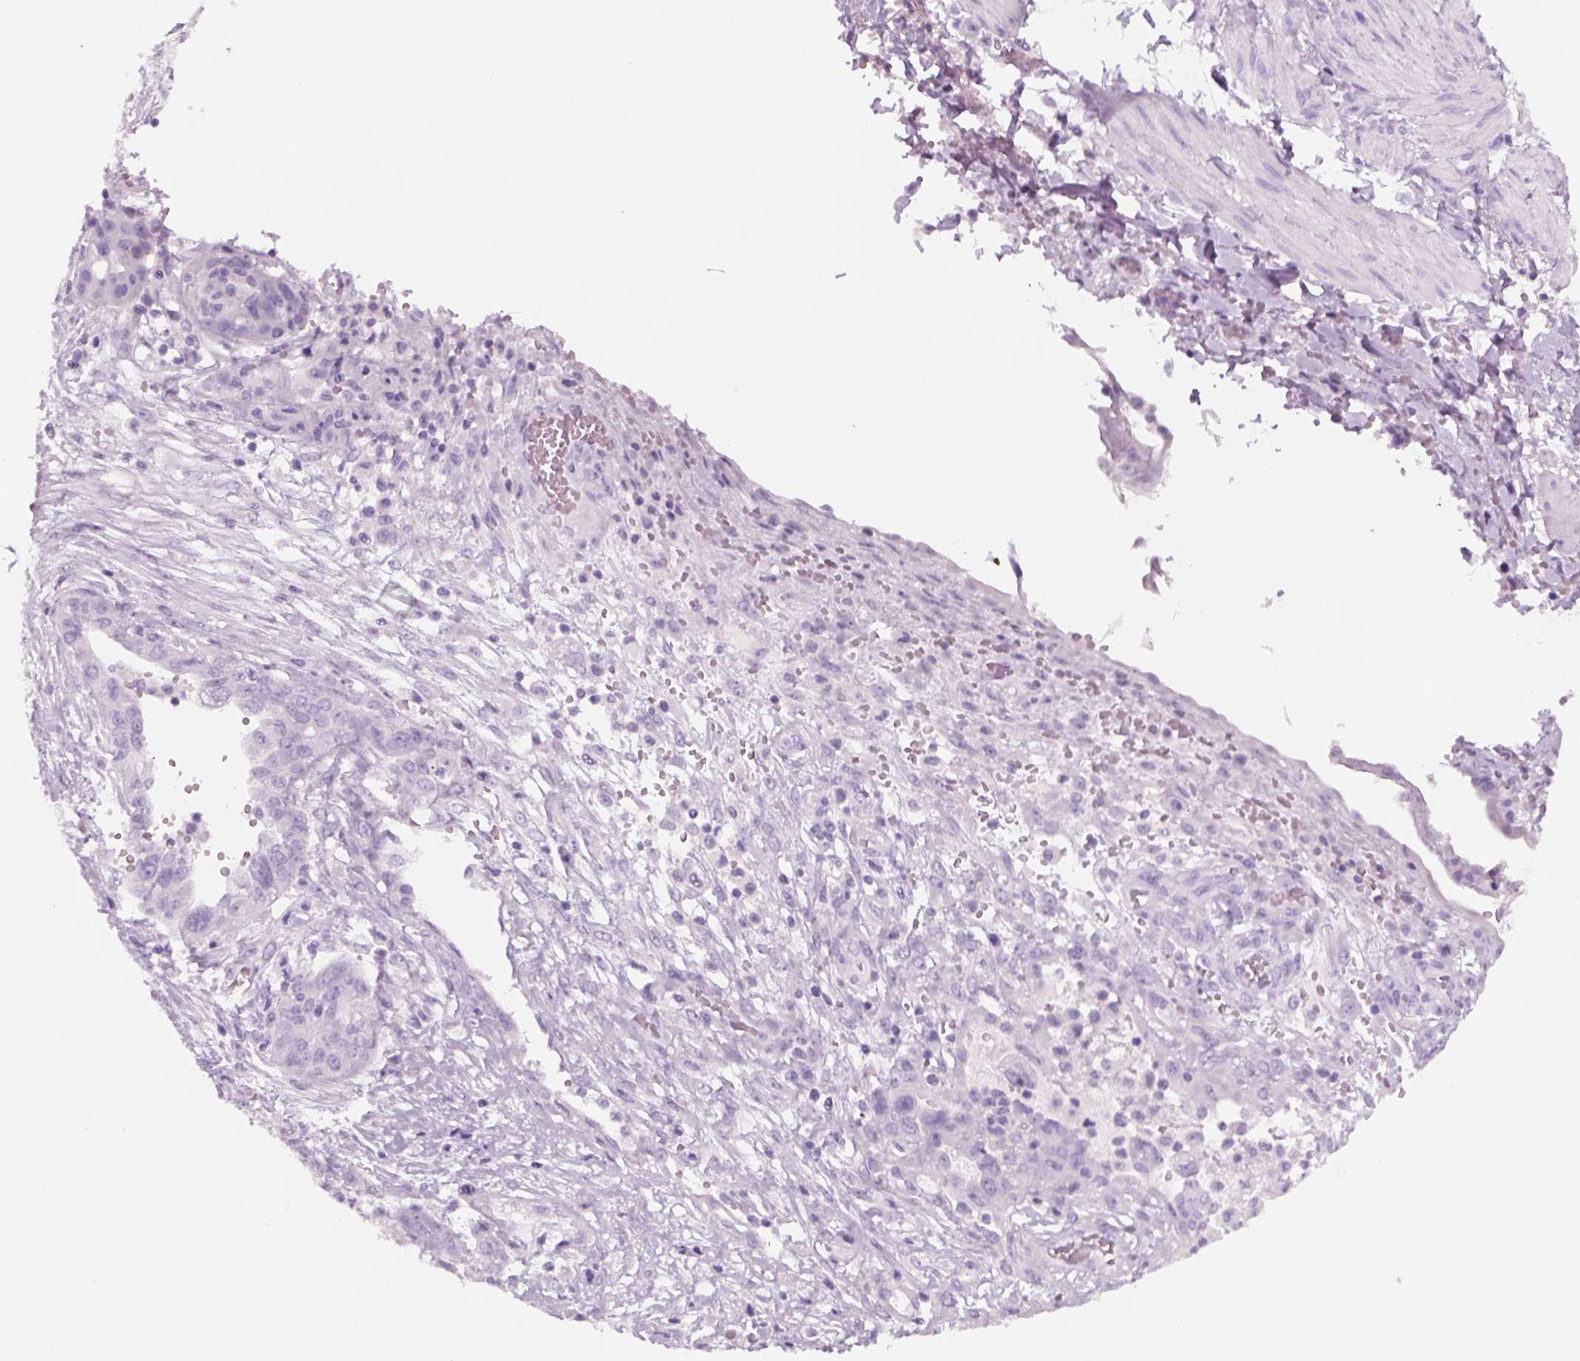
{"staining": {"intensity": "negative", "quantity": "none", "location": "none"}, "tissue": "ovarian cancer", "cell_type": "Tumor cells", "image_type": "cancer", "snomed": [{"axis": "morphology", "description": "Cystadenocarcinoma, serous, NOS"}, {"axis": "topography", "description": "Ovary"}], "caption": "A photomicrograph of ovarian cancer (serous cystadenocarcinoma) stained for a protein displays no brown staining in tumor cells. The staining was performed using DAB to visualize the protein expression in brown, while the nuclei were stained in blue with hematoxylin (Magnification: 20x).", "gene": "KRTAP11-1", "patient": {"sex": "female", "age": 67}}